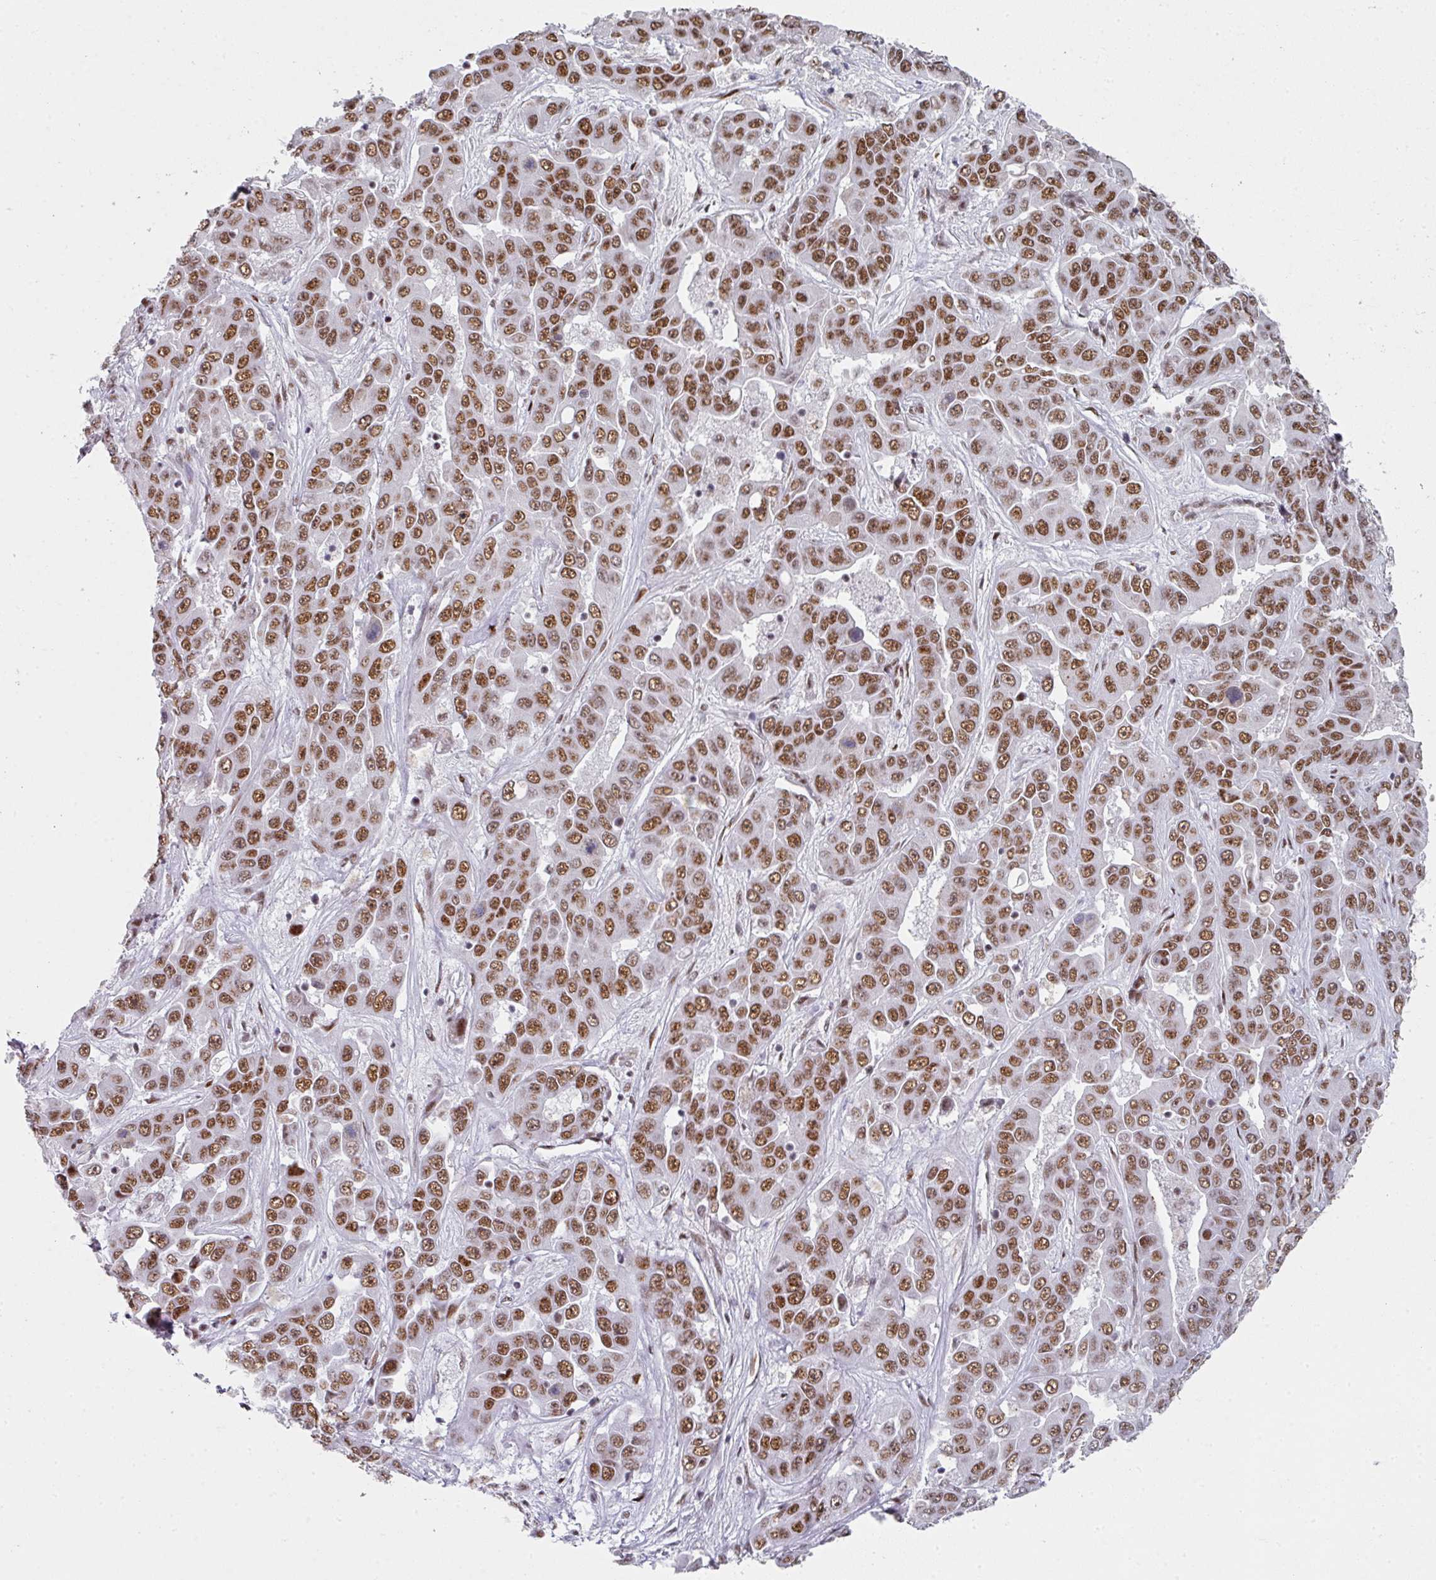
{"staining": {"intensity": "moderate", "quantity": ">75%", "location": "nuclear"}, "tissue": "liver cancer", "cell_type": "Tumor cells", "image_type": "cancer", "snomed": [{"axis": "morphology", "description": "Cholangiocarcinoma"}, {"axis": "topography", "description": "Liver"}], "caption": "Immunohistochemical staining of liver cancer (cholangiocarcinoma) shows moderate nuclear protein staining in about >75% of tumor cells.", "gene": "SF3B5", "patient": {"sex": "female", "age": 52}}